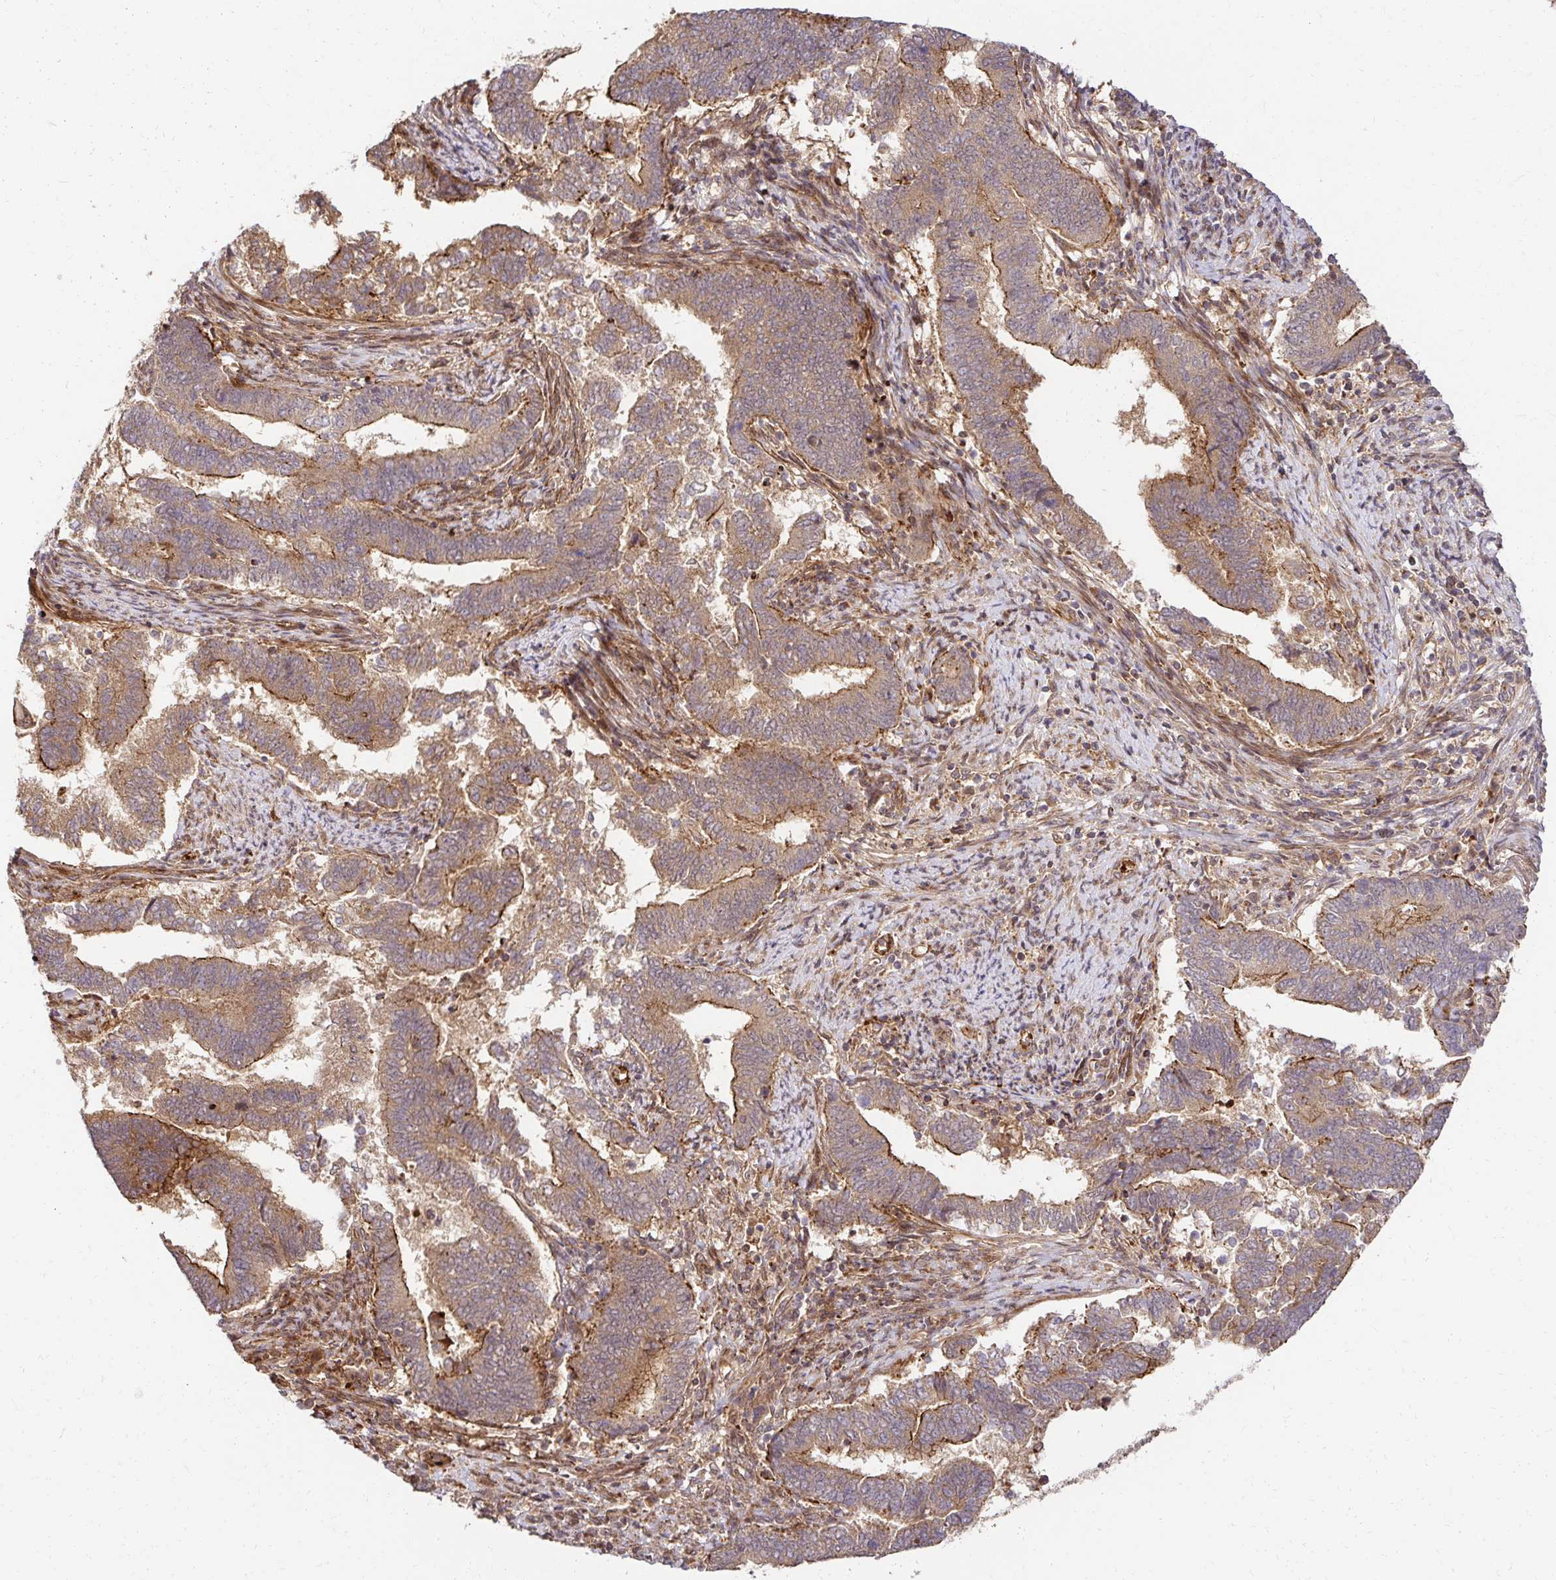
{"staining": {"intensity": "moderate", "quantity": ">75%", "location": "cytoplasmic/membranous"}, "tissue": "endometrial cancer", "cell_type": "Tumor cells", "image_type": "cancer", "snomed": [{"axis": "morphology", "description": "Adenocarcinoma, NOS"}, {"axis": "topography", "description": "Endometrium"}], "caption": "A brown stain highlights moderate cytoplasmic/membranous staining of a protein in endometrial adenocarcinoma tumor cells.", "gene": "PSMA4", "patient": {"sex": "female", "age": 65}}